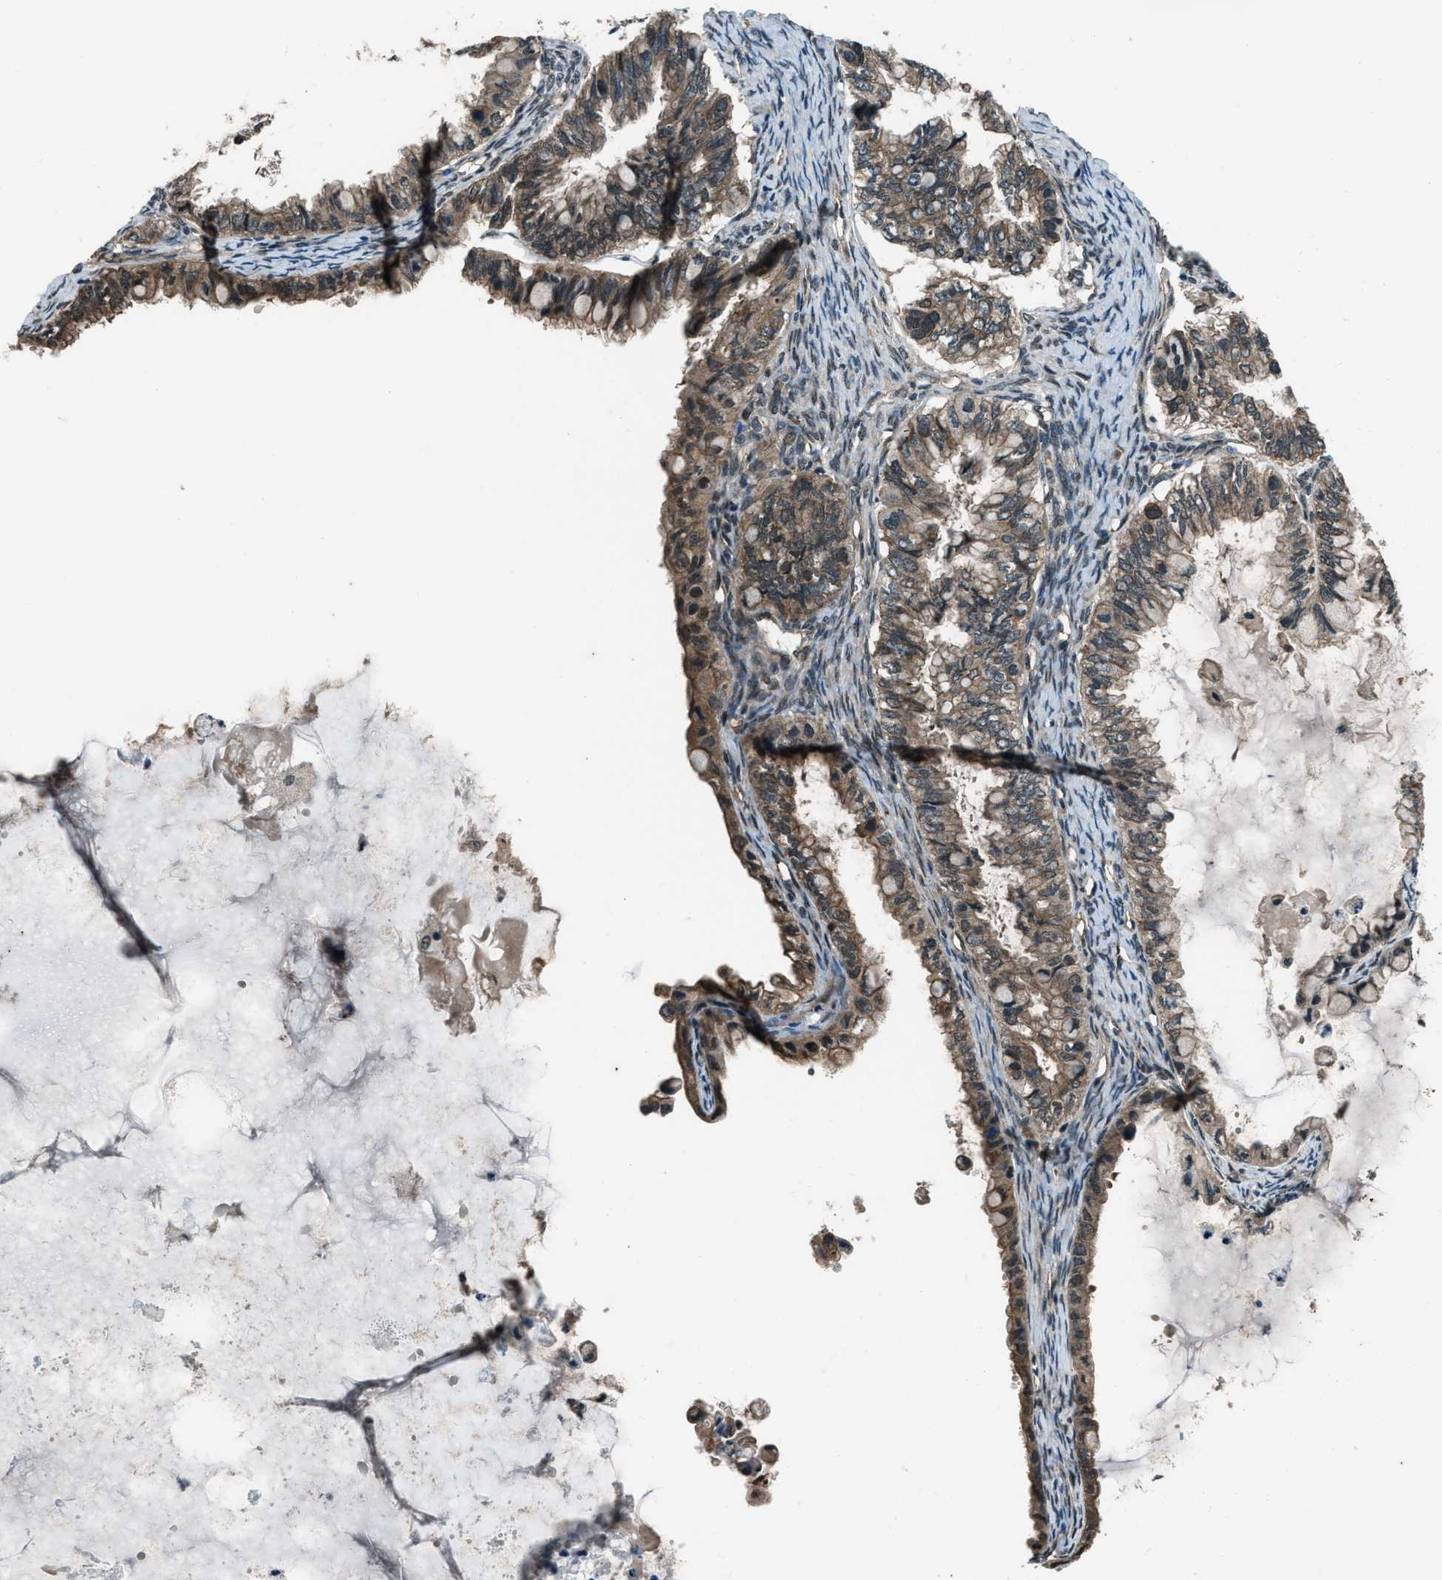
{"staining": {"intensity": "moderate", "quantity": ">75%", "location": "cytoplasmic/membranous"}, "tissue": "ovarian cancer", "cell_type": "Tumor cells", "image_type": "cancer", "snomed": [{"axis": "morphology", "description": "Cystadenocarcinoma, mucinous, NOS"}, {"axis": "topography", "description": "Ovary"}], "caption": "DAB (3,3'-diaminobenzidine) immunohistochemical staining of mucinous cystadenocarcinoma (ovarian) demonstrates moderate cytoplasmic/membranous protein expression in approximately >75% of tumor cells.", "gene": "SVIL", "patient": {"sex": "female", "age": 80}}